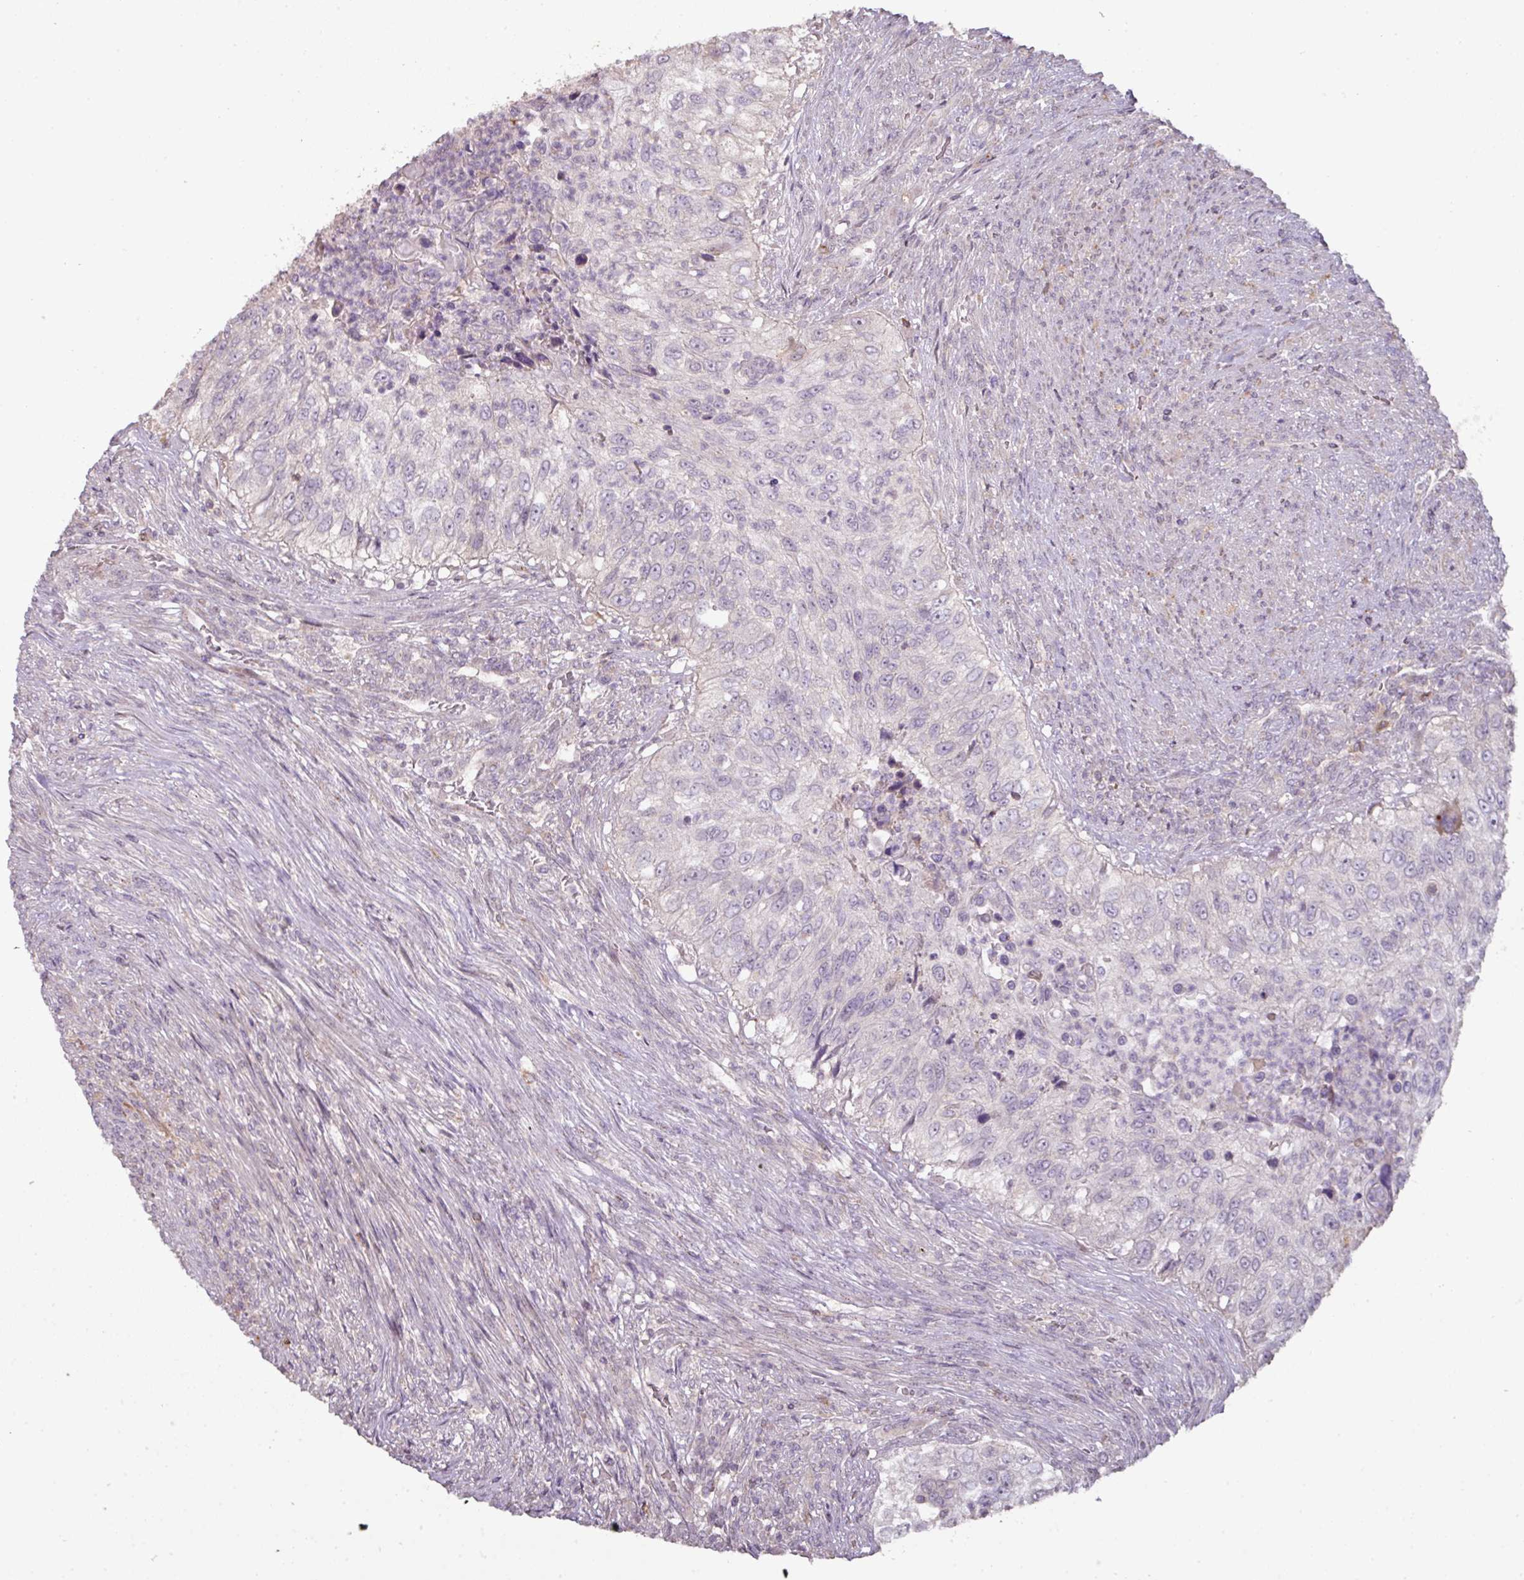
{"staining": {"intensity": "negative", "quantity": "none", "location": "none"}, "tissue": "urothelial cancer", "cell_type": "Tumor cells", "image_type": "cancer", "snomed": [{"axis": "morphology", "description": "Urothelial carcinoma, High grade"}, {"axis": "topography", "description": "Urinary bladder"}], "caption": "Tumor cells are negative for protein expression in human urothelial carcinoma (high-grade).", "gene": "CXCR5", "patient": {"sex": "female", "age": 60}}